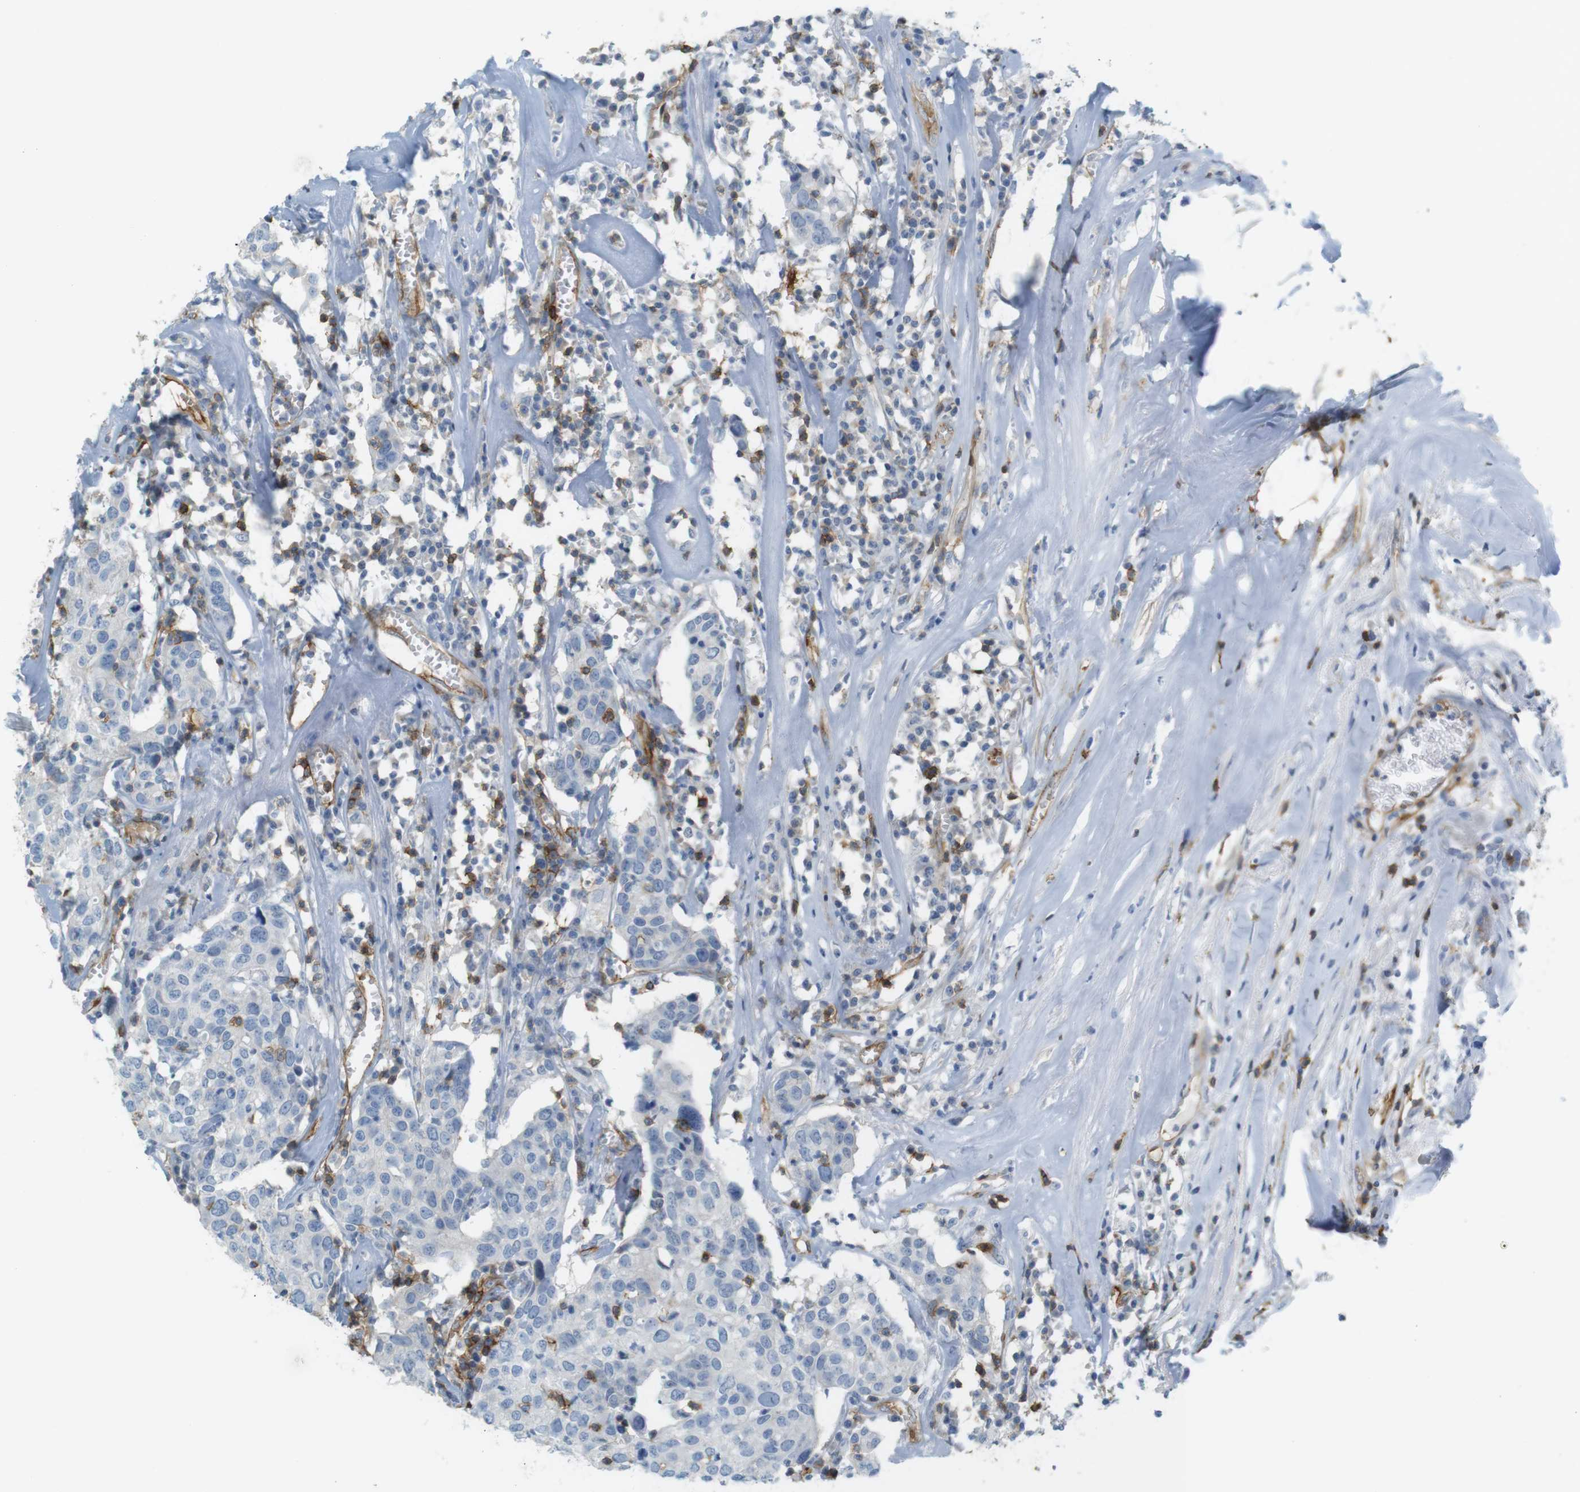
{"staining": {"intensity": "negative", "quantity": "none", "location": "none"}, "tissue": "head and neck cancer", "cell_type": "Tumor cells", "image_type": "cancer", "snomed": [{"axis": "morphology", "description": "Adenocarcinoma, NOS"}, {"axis": "topography", "description": "Salivary gland"}, {"axis": "topography", "description": "Head-Neck"}], "caption": "IHC photomicrograph of neoplastic tissue: head and neck cancer (adenocarcinoma) stained with DAB (3,3'-diaminobenzidine) exhibits no significant protein staining in tumor cells. (DAB (3,3'-diaminobenzidine) immunohistochemistry, high magnification).", "gene": "F2R", "patient": {"sex": "female", "age": 65}}